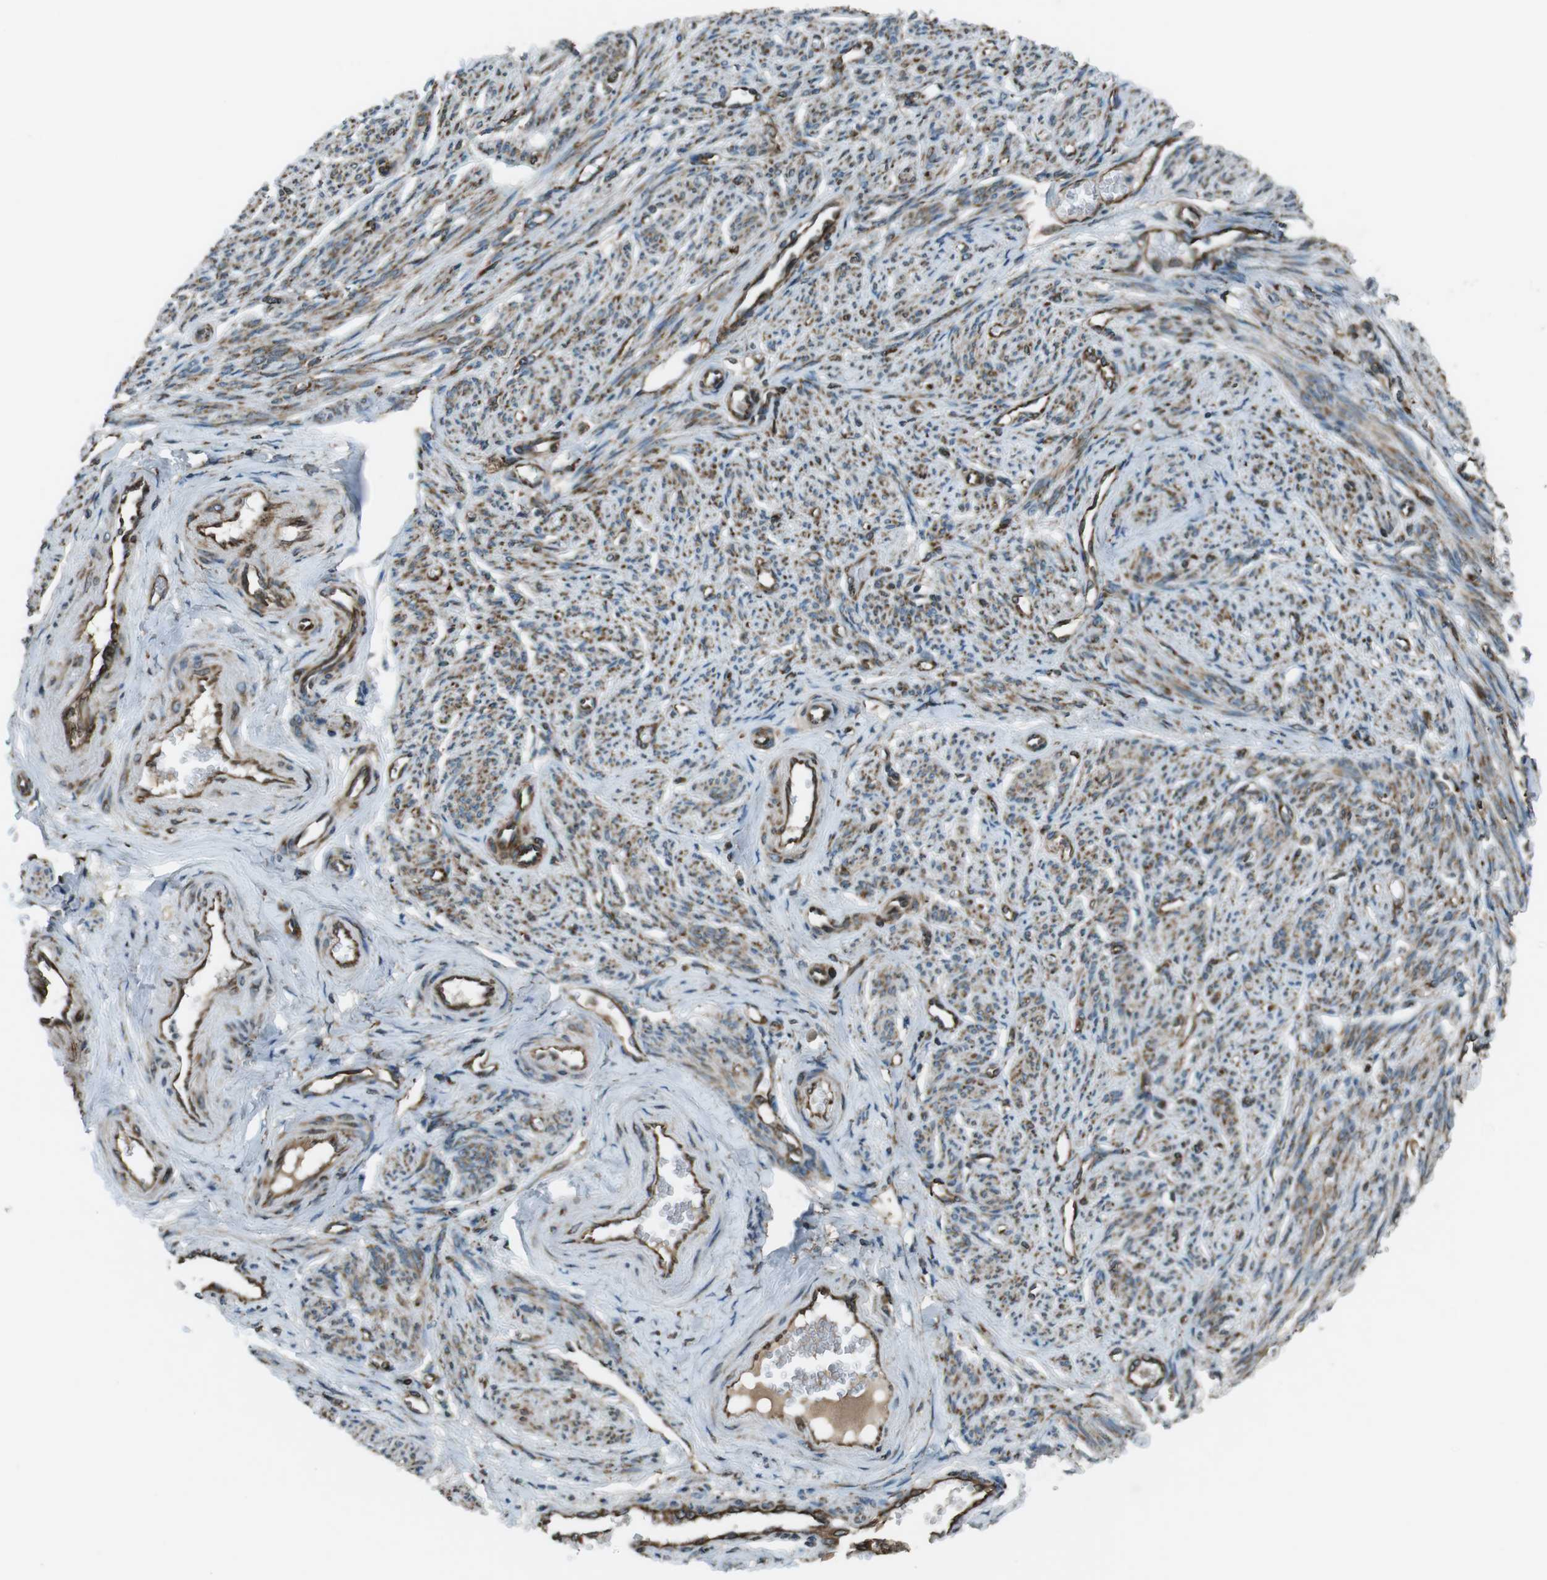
{"staining": {"intensity": "moderate", "quantity": ">75%", "location": "cytoplasmic/membranous"}, "tissue": "smooth muscle", "cell_type": "Smooth muscle cells", "image_type": "normal", "snomed": [{"axis": "morphology", "description": "Normal tissue, NOS"}, {"axis": "topography", "description": "Smooth muscle"}], "caption": "A brown stain labels moderate cytoplasmic/membranous expression of a protein in smooth muscle cells of benign human smooth muscle.", "gene": "KTN1", "patient": {"sex": "female", "age": 65}}